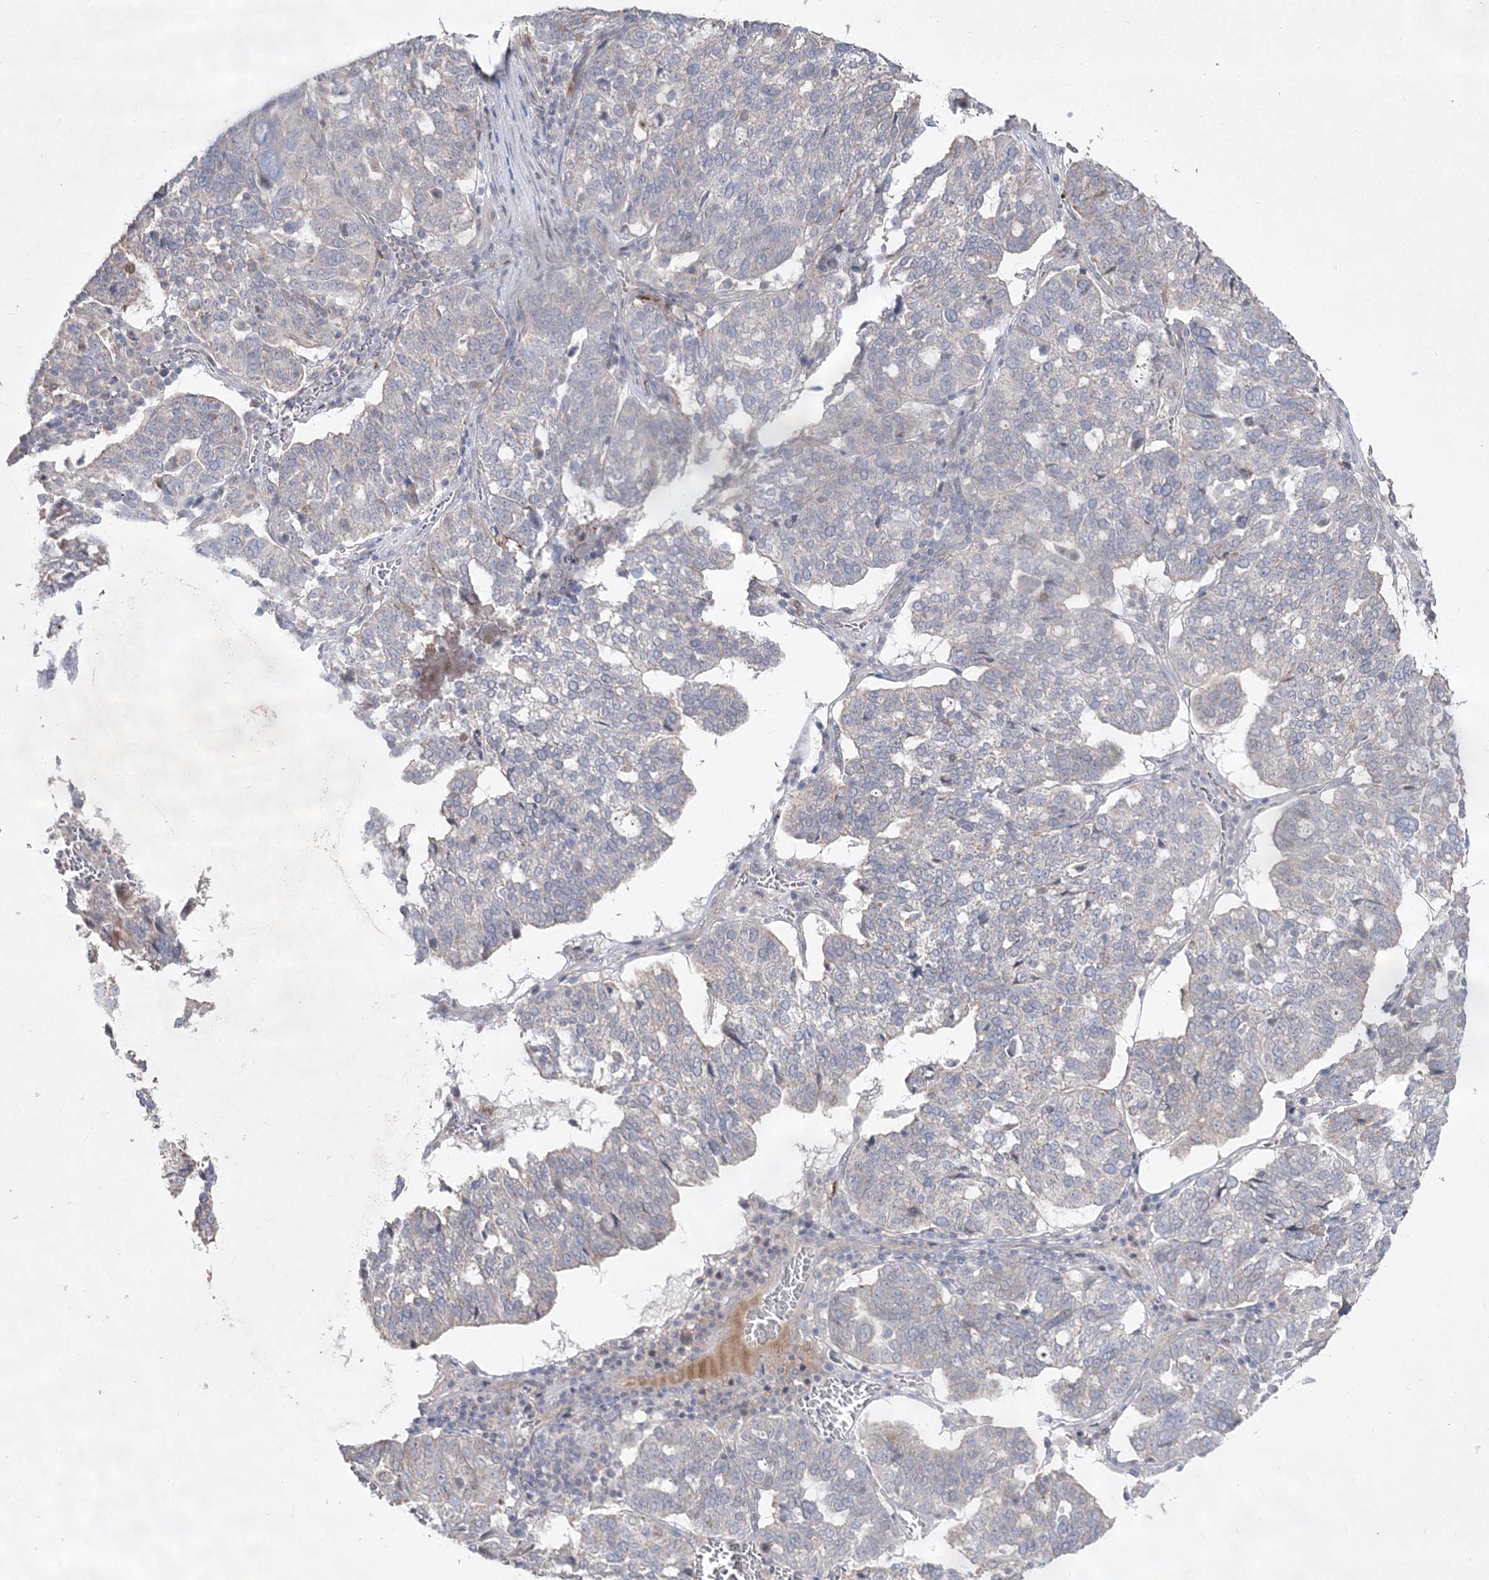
{"staining": {"intensity": "negative", "quantity": "none", "location": "none"}, "tissue": "ovarian cancer", "cell_type": "Tumor cells", "image_type": "cancer", "snomed": [{"axis": "morphology", "description": "Cystadenocarcinoma, serous, NOS"}, {"axis": "topography", "description": "Ovary"}], "caption": "Image shows no significant protein expression in tumor cells of ovarian cancer (serous cystadenocarcinoma).", "gene": "CLNK", "patient": {"sex": "female", "age": 59}}